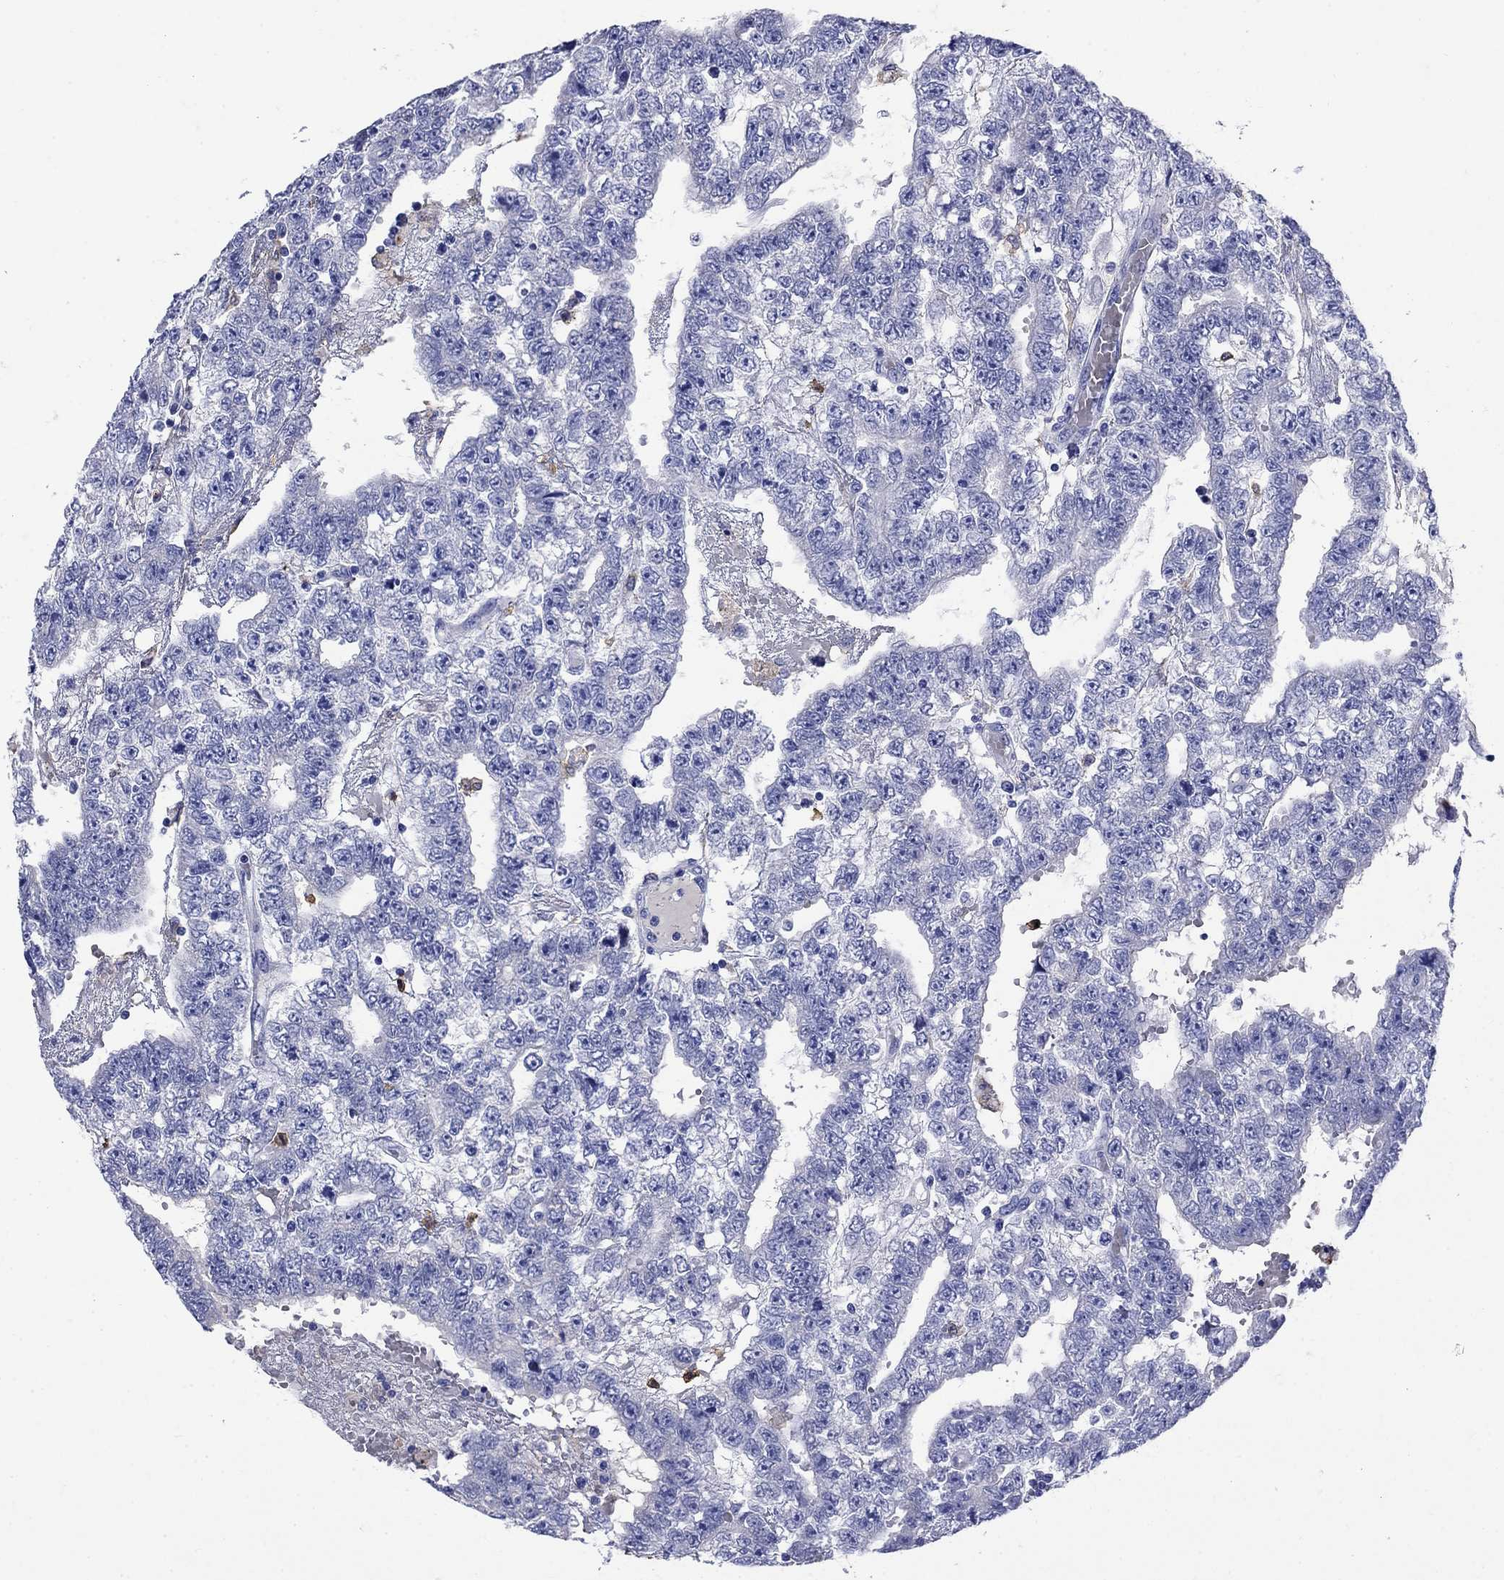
{"staining": {"intensity": "negative", "quantity": "none", "location": "none"}, "tissue": "testis cancer", "cell_type": "Tumor cells", "image_type": "cancer", "snomed": [{"axis": "morphology", "description": "Carcinoma, Embryonal, NOS"}, {"axis": "topography", "description": "Testis"}], "caption": "There is no significant staining in tumor cells of testis cancer (embryonal carcinoma).", "gene": "TFR2", "patient": {"sex": "male", "age": 25}}